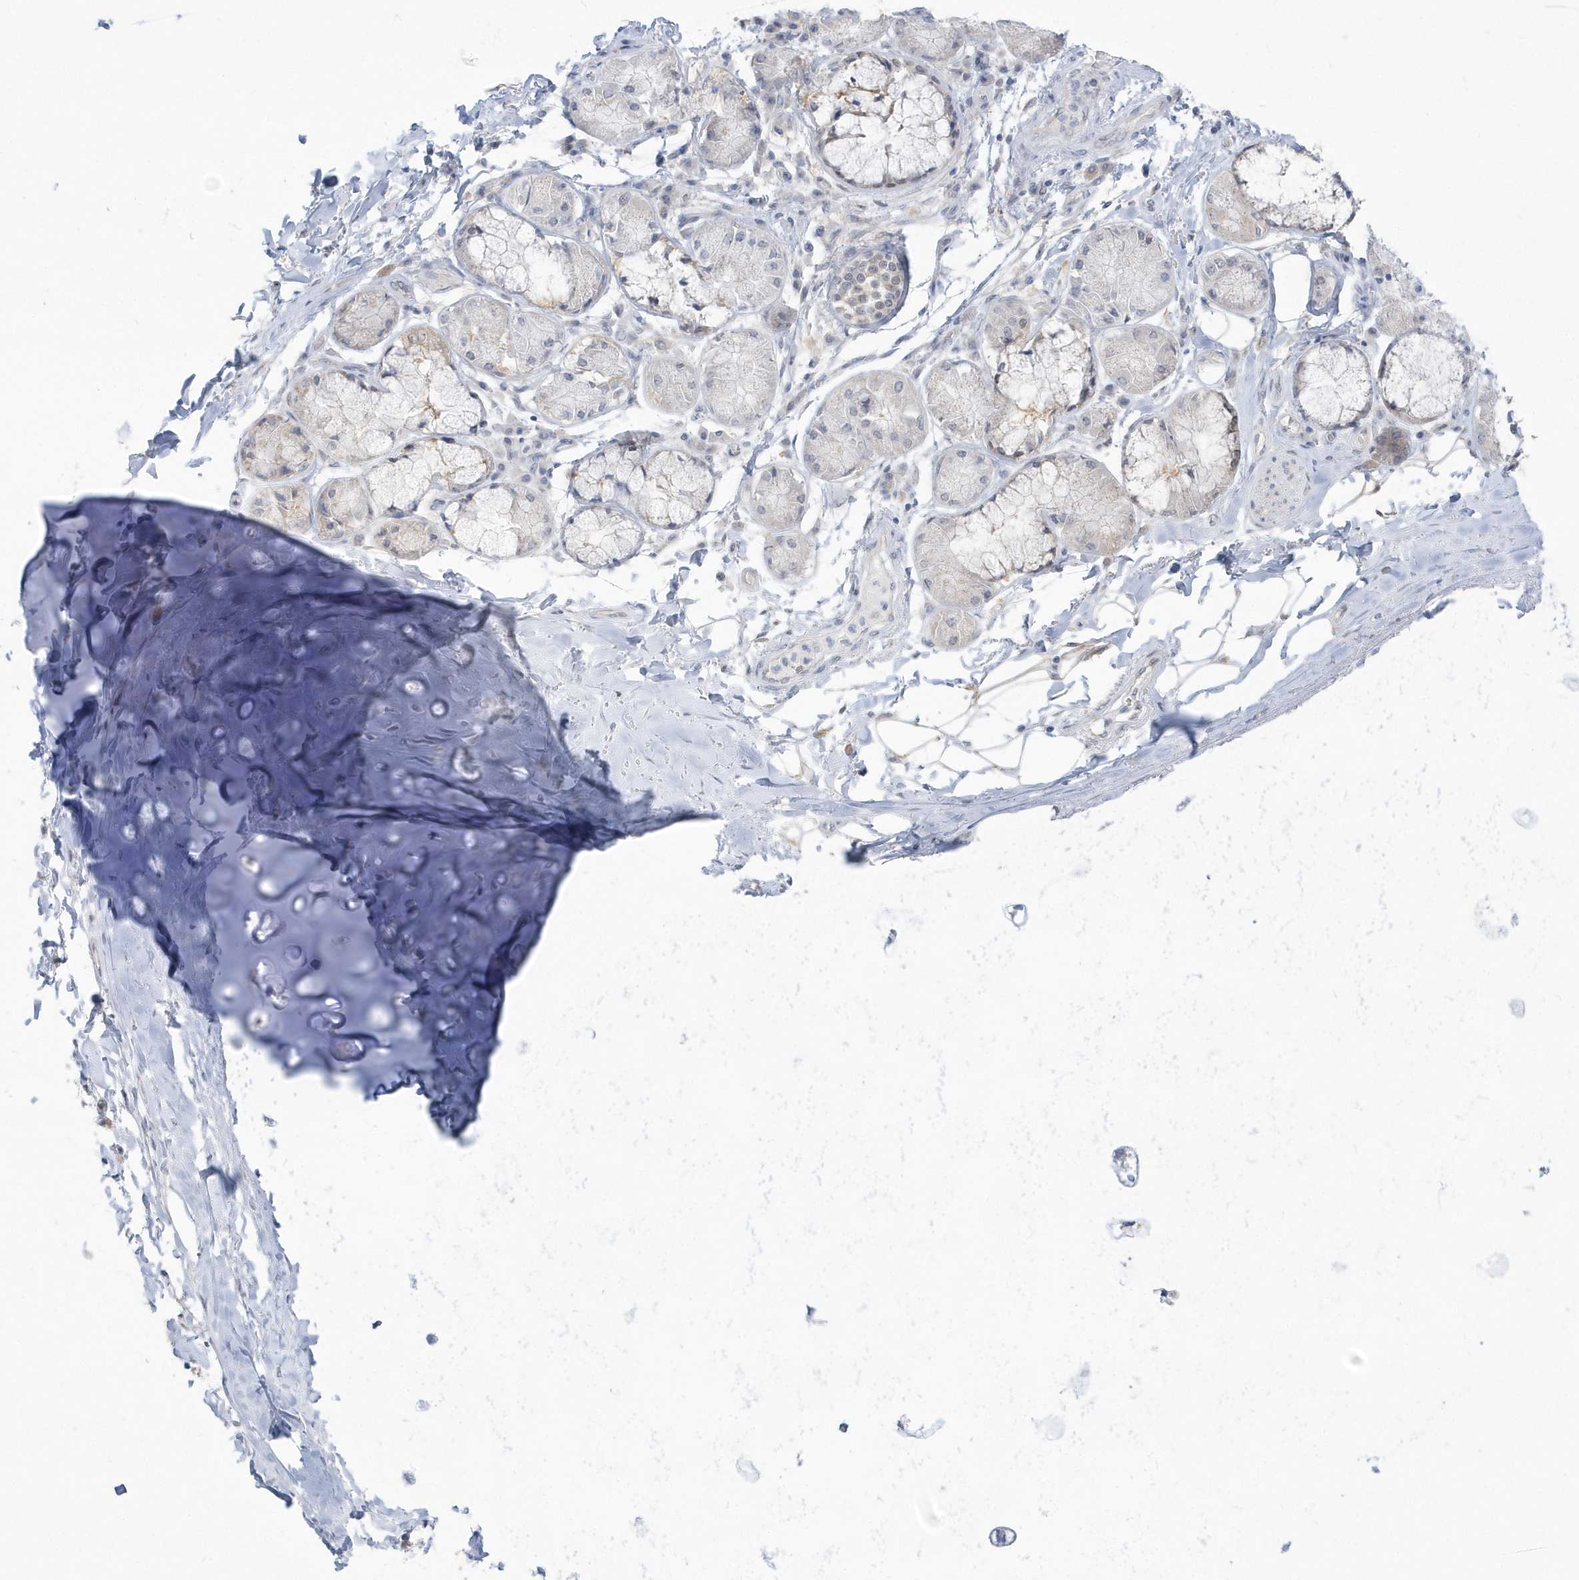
{"staining": {"intensity": "weak", "quantity": "25%-75%", "location": "cytoplasmic/membranous"}, "tissue": "adipose tissue", "cell_type": "Adipocytes", "image_type": "normal", "snomed": [{"axis": "morphology", "description": "Normal tissue, NOS"}, {"axis": "topography", "description": "Cartilage tissue"}, {"axis": "topography", "description": "Bronchus"}, {"axis": "topography", "description": "Lung"}, {"axis": "topography", "description": "Peripheral nerve tissue"}], "caption": "Immunohistochemistry (IHC) image of unremarkable adipose tissue: adipose tissue stained using immunohistochemistry demonstrates low levels of weak protein expression localized specifically in the cytoplasmic/membranous of adipocytes, appearing as a cytoplasmic/membranous brown color.", "gene": "PCBD1", "patient": {"sex": "female", "age": 49}}